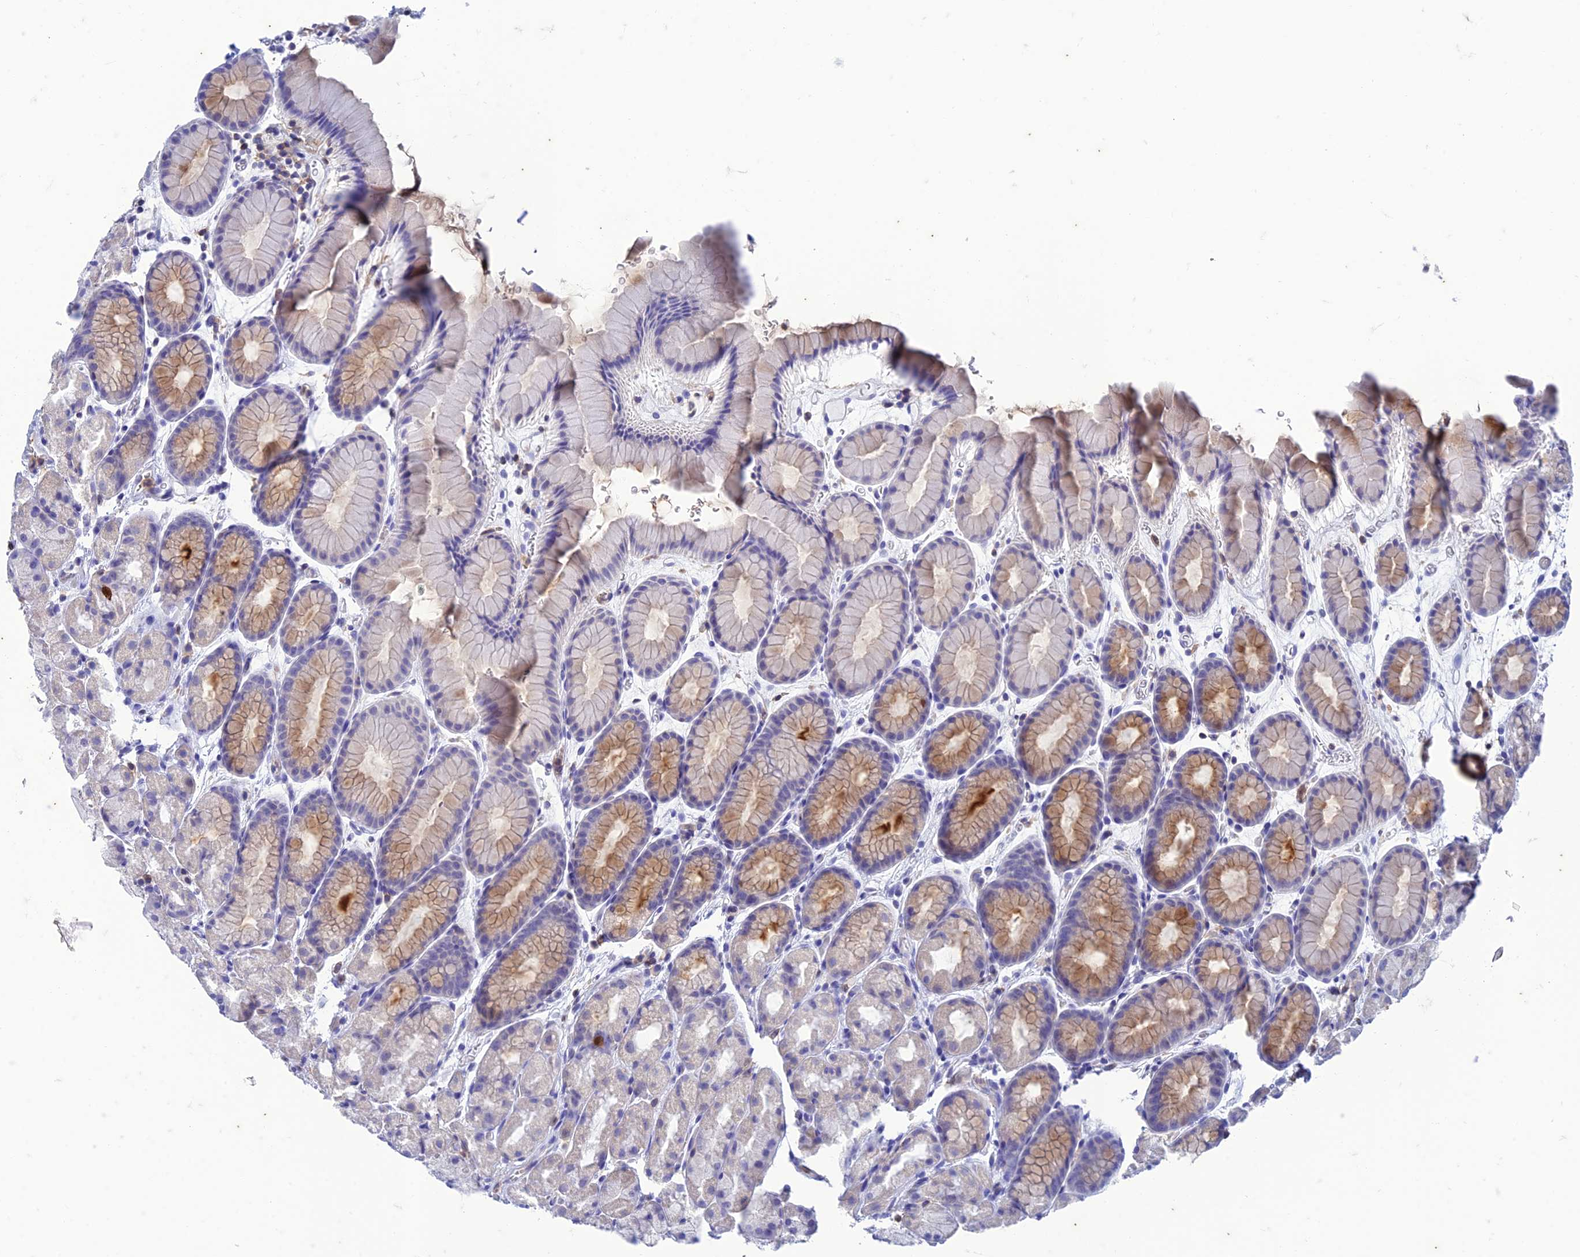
{"staining": {"intensity": "strong", "quantity": "<25%", "location": "cytoplasmic/membranous"}, "tissue": "stomach", "cell_type": "Glandular cells", "image_type": "normal", "snomed": [{"axis": "morphology", "description": "Normal tissue, NOS"}, {"axis": "topography", "description": "Stomach, upper"}, {"axis": "topography", "description": "Stomach"}], "caption": "Glandular cells display strong cytoplasmic/membranous expression in about <25% of cells in normal stomach.", "gene": "FGF7", "patient": {"sex": "male", "age": 47}}